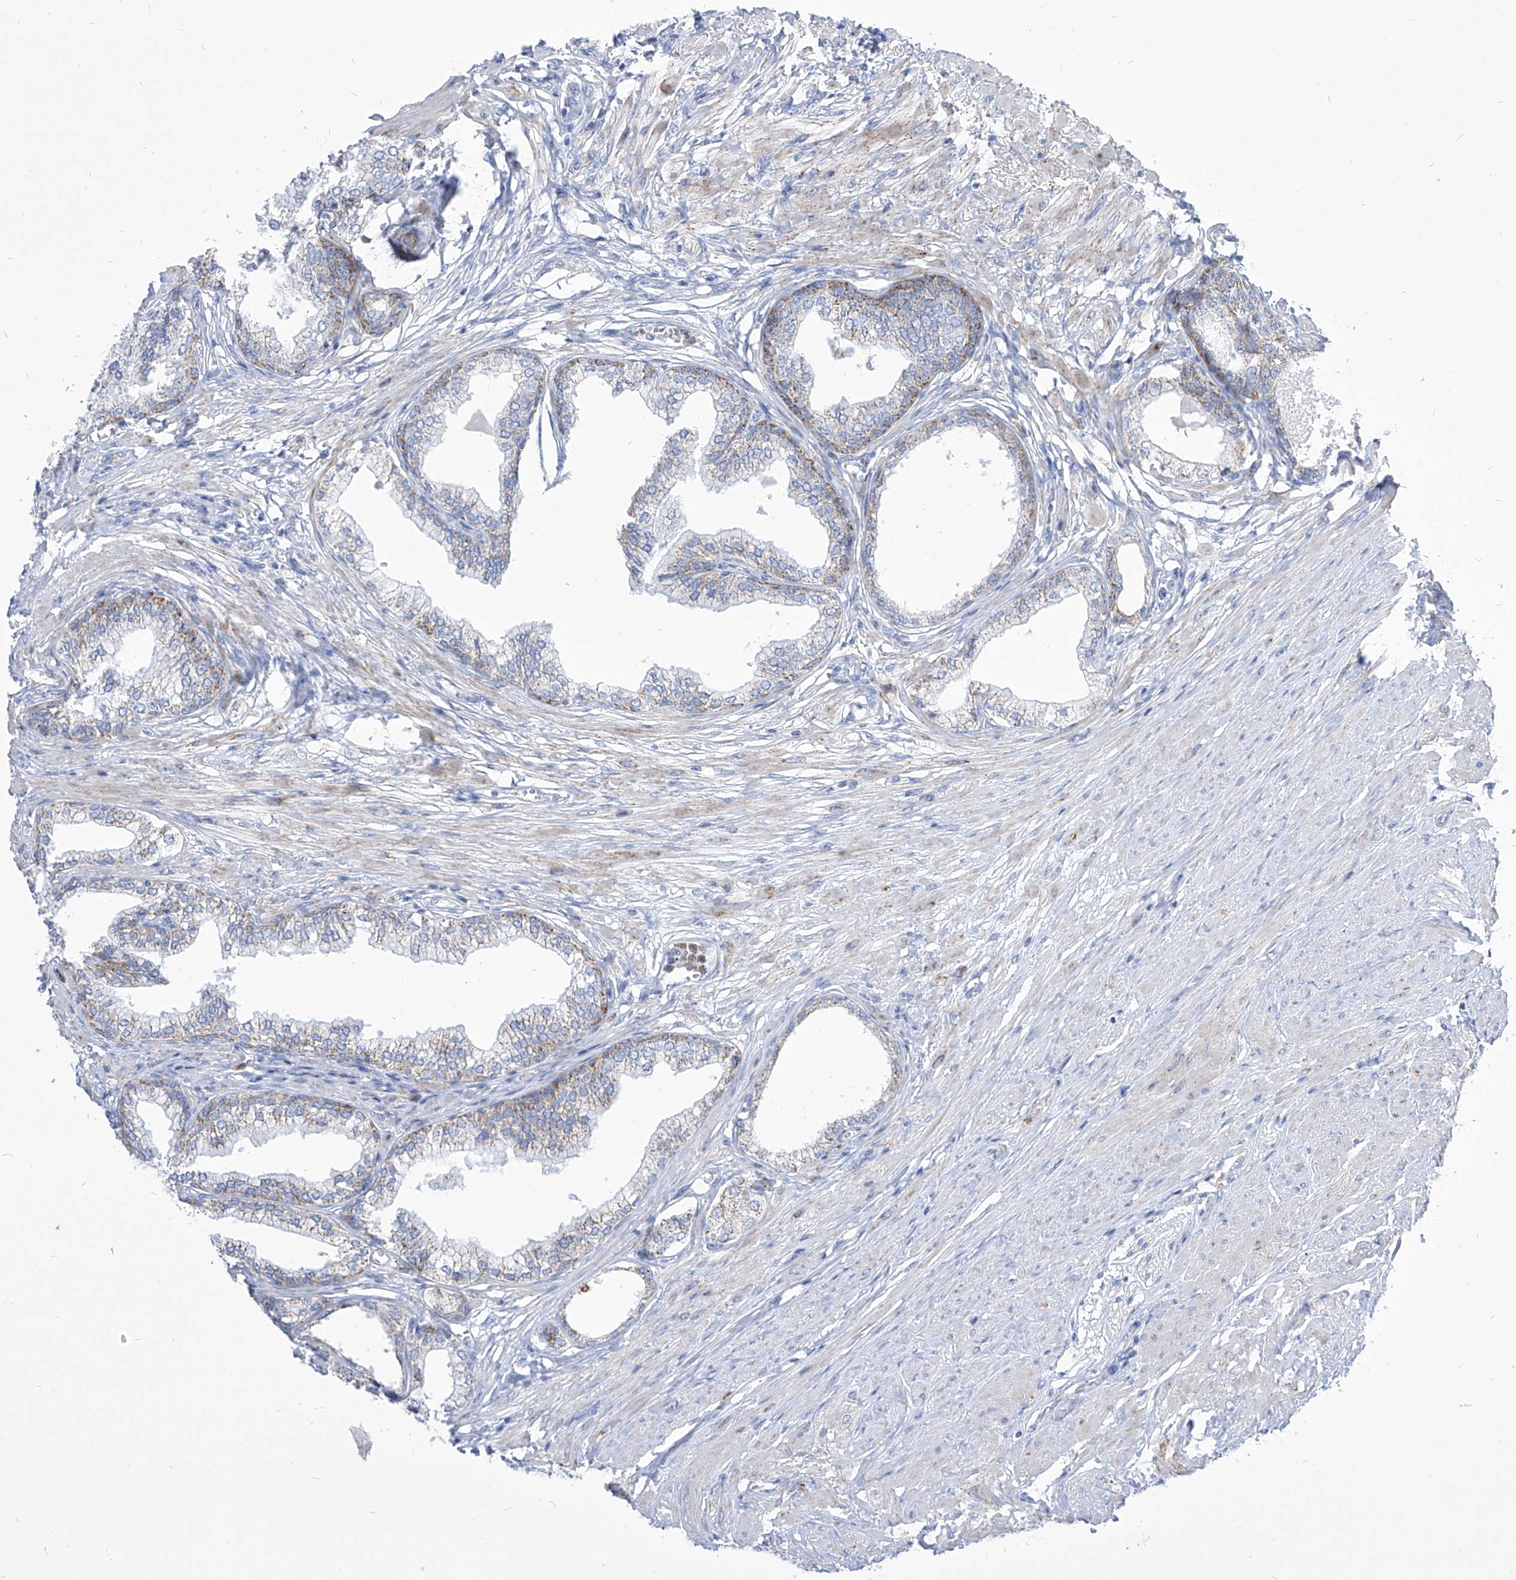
{"staining": {"intensity": "moderate", "quantity": "<25%", "location": "cytoplasmic/membranous"}, "tissue": "prostate", "cell_type": "Glandular cells", "image_type": "normal", "snomed": [{"axis": "morphology", "description": "Normal tissue, NOS"}, {"axis": "morphology", "description": "Urothelial carcinoma, Low grade"}, {"axis": "topography", "description": "Urinary bladder"}, {"axis": "topography", "description": "Prostate"}], "caption": "Immunohistochemistry histopathology image of benign prostate: human prostate stained using immunohistochemistry (IHC) displays low levels of moderate protein expression localized specifically in the cytoplasmic/membranous of glandular cells, appearing as a cytoplasmic/membranous brown color.", "gene": "COQ3", "patient": {"sex": "male", "age": 60}}